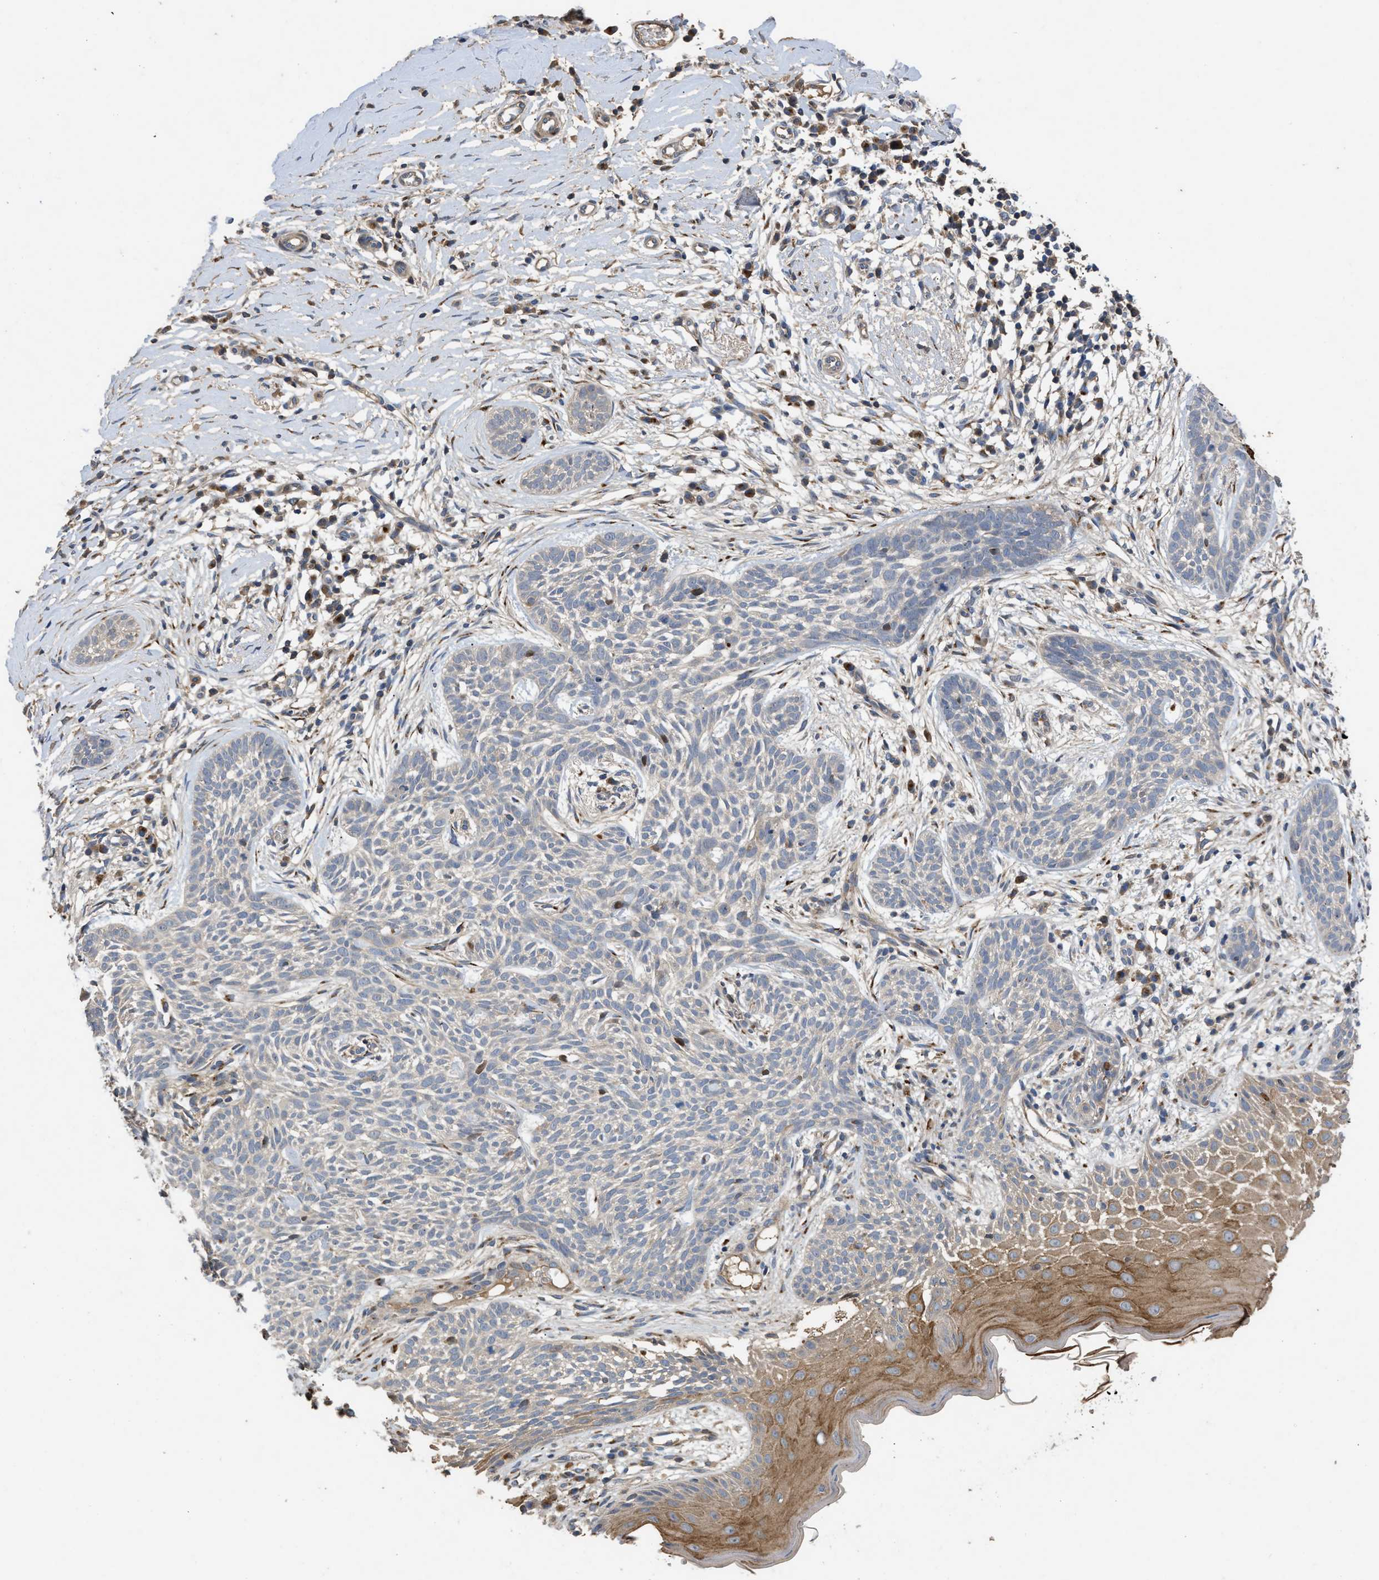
{"staining": {"intensity": "negative", "quantity": "none", "location": "none"}, "tissue": "skin cancer", "cell_type": "Tumor cells", "image_type": "cancer", "snomed": [{"axis": "morphology", "description": "Basal cell carcinoma"}, {"axis": "topography", "description": "Skin"}], "caption": "The immunohistochemistry histopathology image has no significant expression in tumor cells of skin cancer (basal cell carcinoma) tissue.", "gene": "SIK2", "patient": {"sex": "female", "age": 59}}